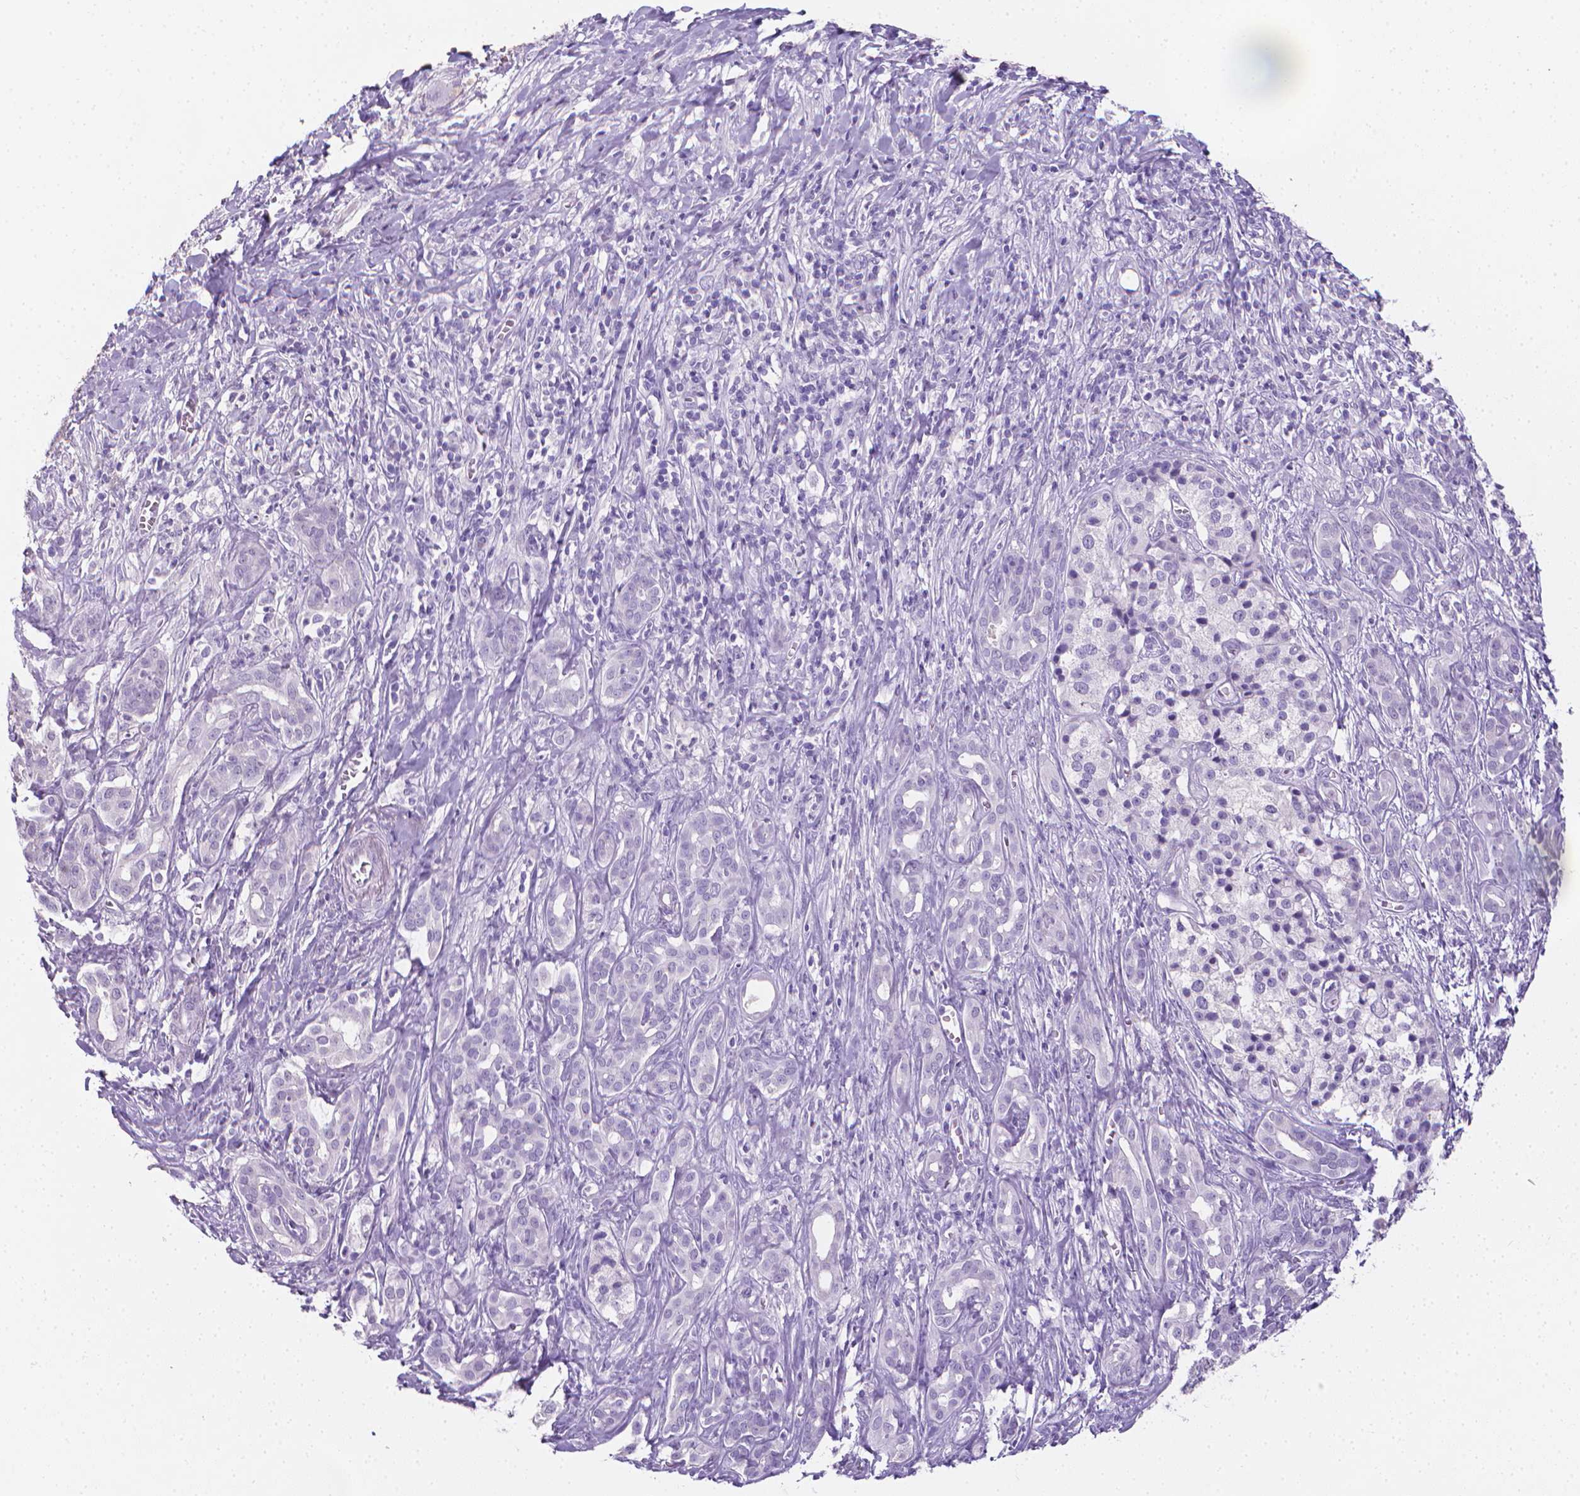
{"staining": {"intensity": "negative", "quantity": "none", "location": "none"}, "tissue": "pancreatic cancer", "cell_type": "Tumor cells", "image_type": "cancer", "snomed": [{"axis": "morphology", "description": "Adenocarcinoma, NOS"}, {"axis": "topography", "description": "Pancreas"}], "caption": "Immunohistochemistry (IHC) of pancreatic cancer (adenocarcinoma) exhibits no staining in tumor cells. (DAB (3,3'-diaminobenzidine) immunohistochemistry, high magnification).", "gene": "XPNPEP2", "patient": {"sex": "male", "age": 61}}